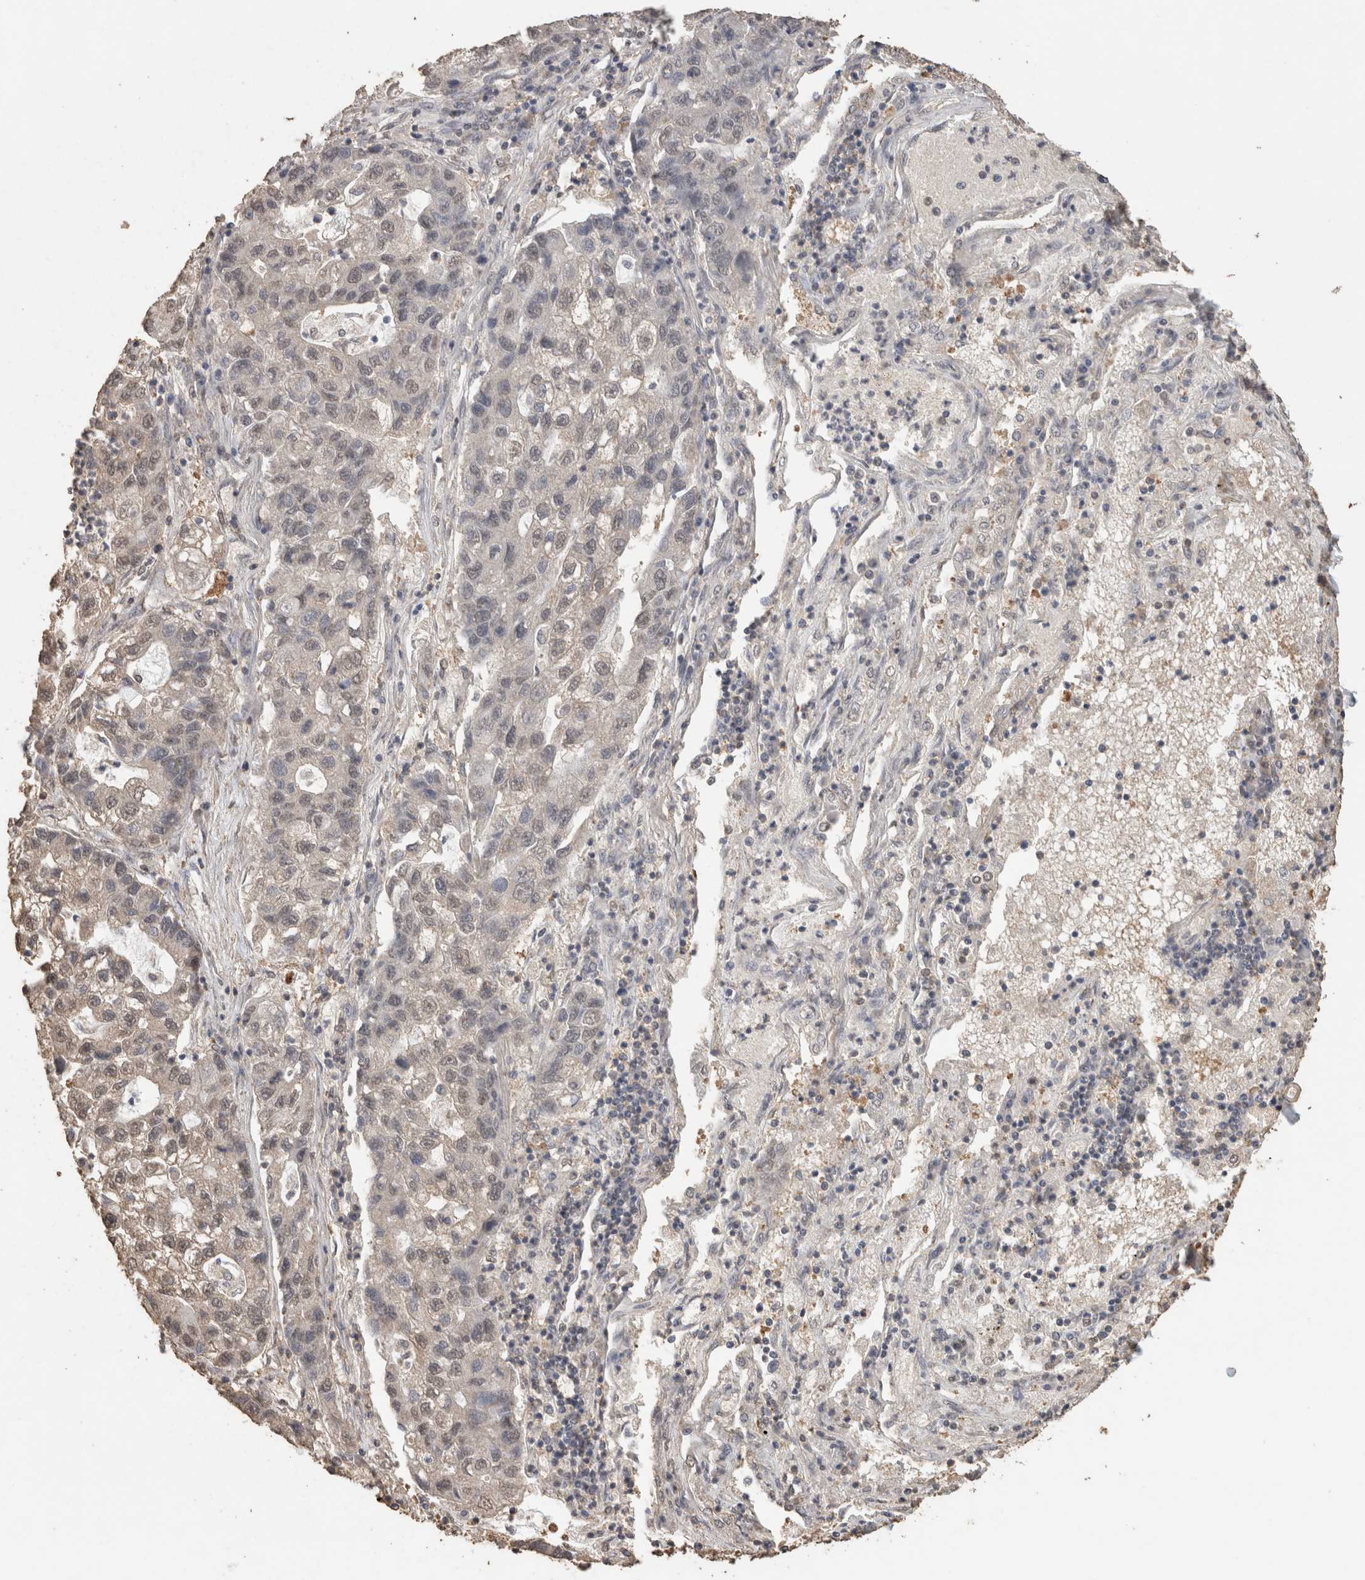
{"staining": {"intensity": "weak", "quantity": "<25%", "location": "nuclear"}, "tissue": "lung cancer", "cell_type": "Tumor cells", "image_type": "cancer", "snomed": [{"axis": "morphology", "description": "Adenocarcinoma, NOS"}, {"axis": "topography", "description": "Lung"}], "caption": "Image shows no significant protein expression in tumor cells of lung cancer. Brightfield microscopy of immunohistochemistry stained with DAB (3,3'-diaminobenzidine) (brown) and hematoxylin (blue), captured at high magnification.", "gene": "CX3CL1", "patient": {"sex": "female", "age": 51}}